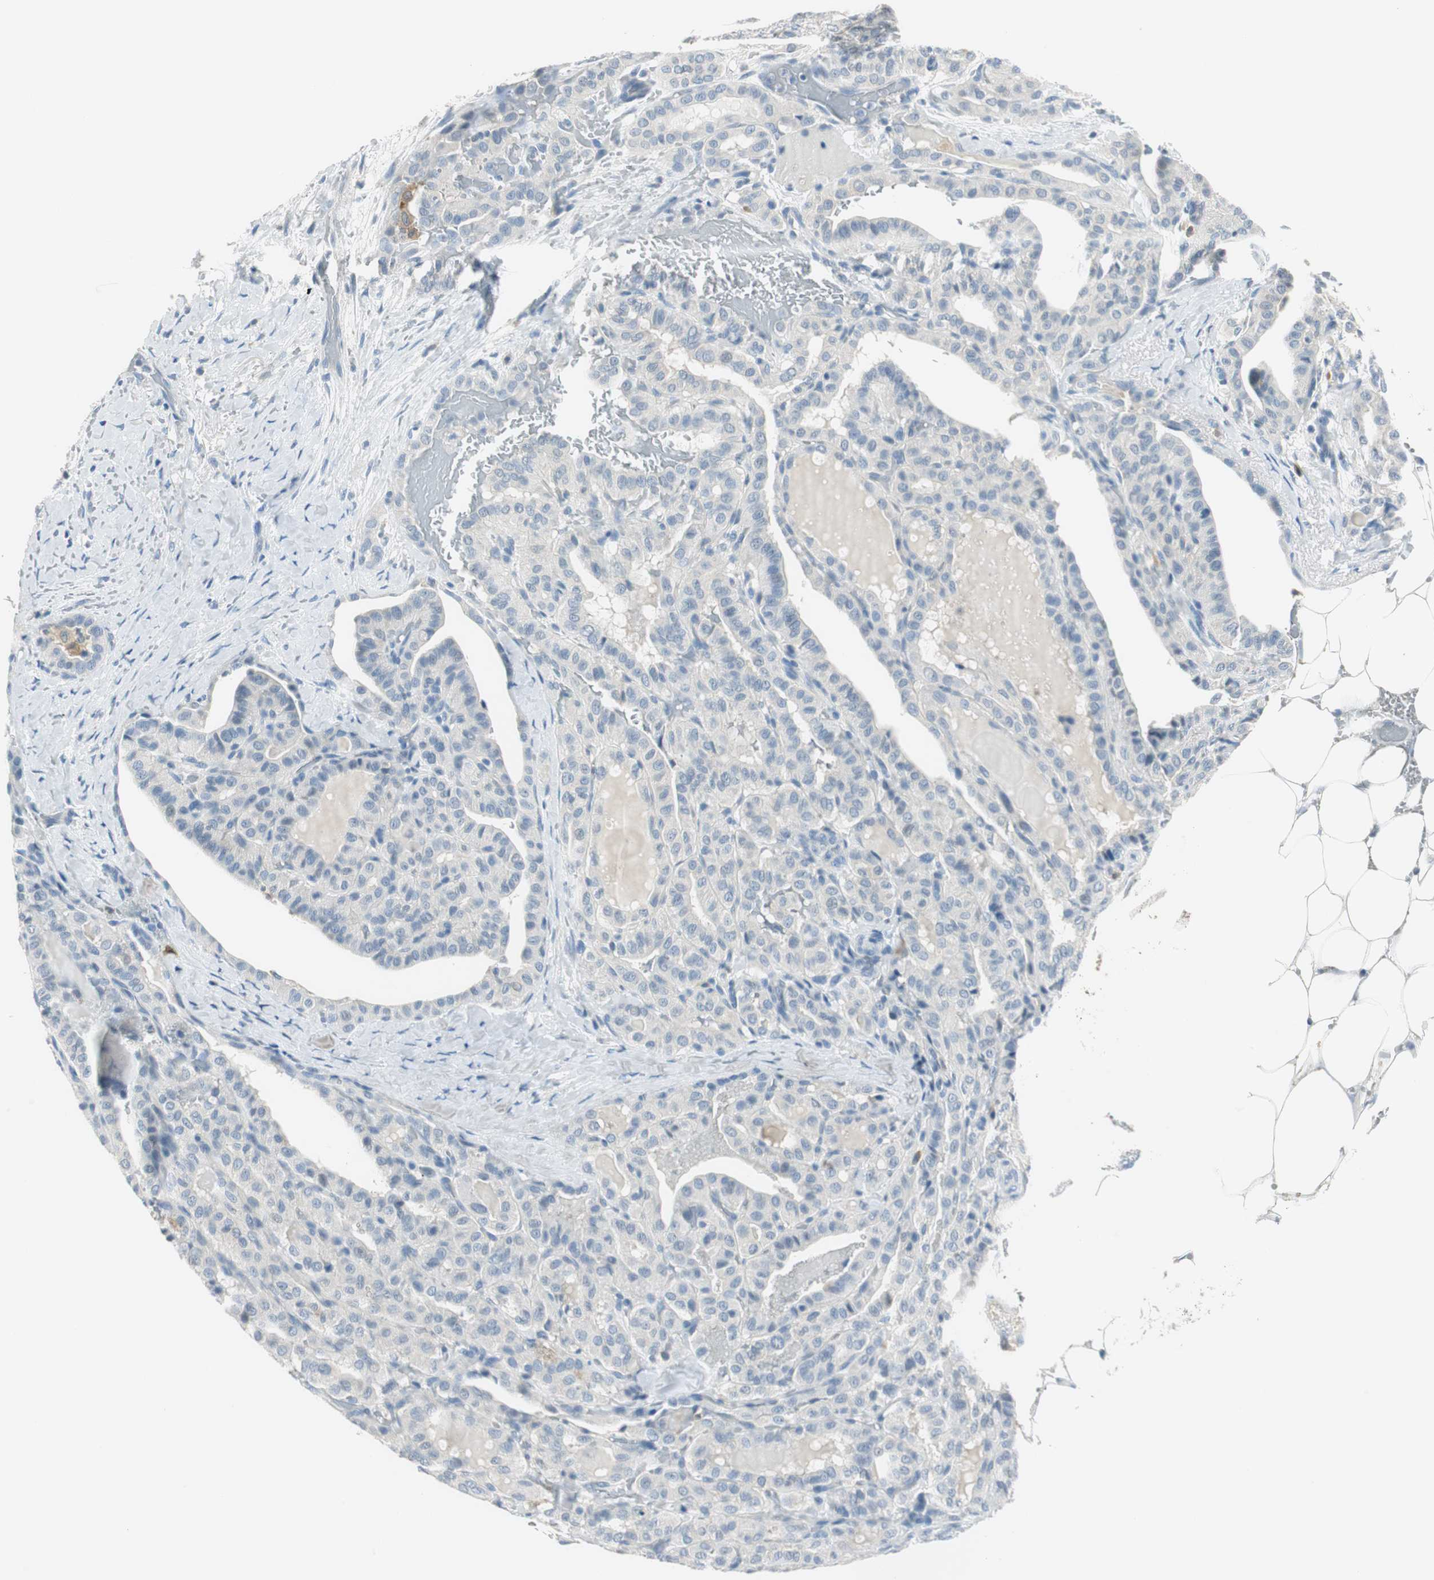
{"staining": {"intensity": "weak", "quantity": "<25%", "location": "cytoplasmic/membranous"}, "tissue": "thyroid cancer", "cell_type": "Tumor cells", "image_type": "cancer", "snomed": [{"axis": "morphology", "description": "Papillary adenocarcinoma, NOS"}, {"axis": "topography", "description": "Thyroid gland"}], "caption": "This histopathology image is of thyroid cancer (papillary adenocarcinoma) stained with immunohistochemistry to label a protein in brown with the nuclei are counter-stained blue. There is no positivity in tumor cells.", "gene": "MSTO1", "patient": {"sex": "male", "age": 77}}